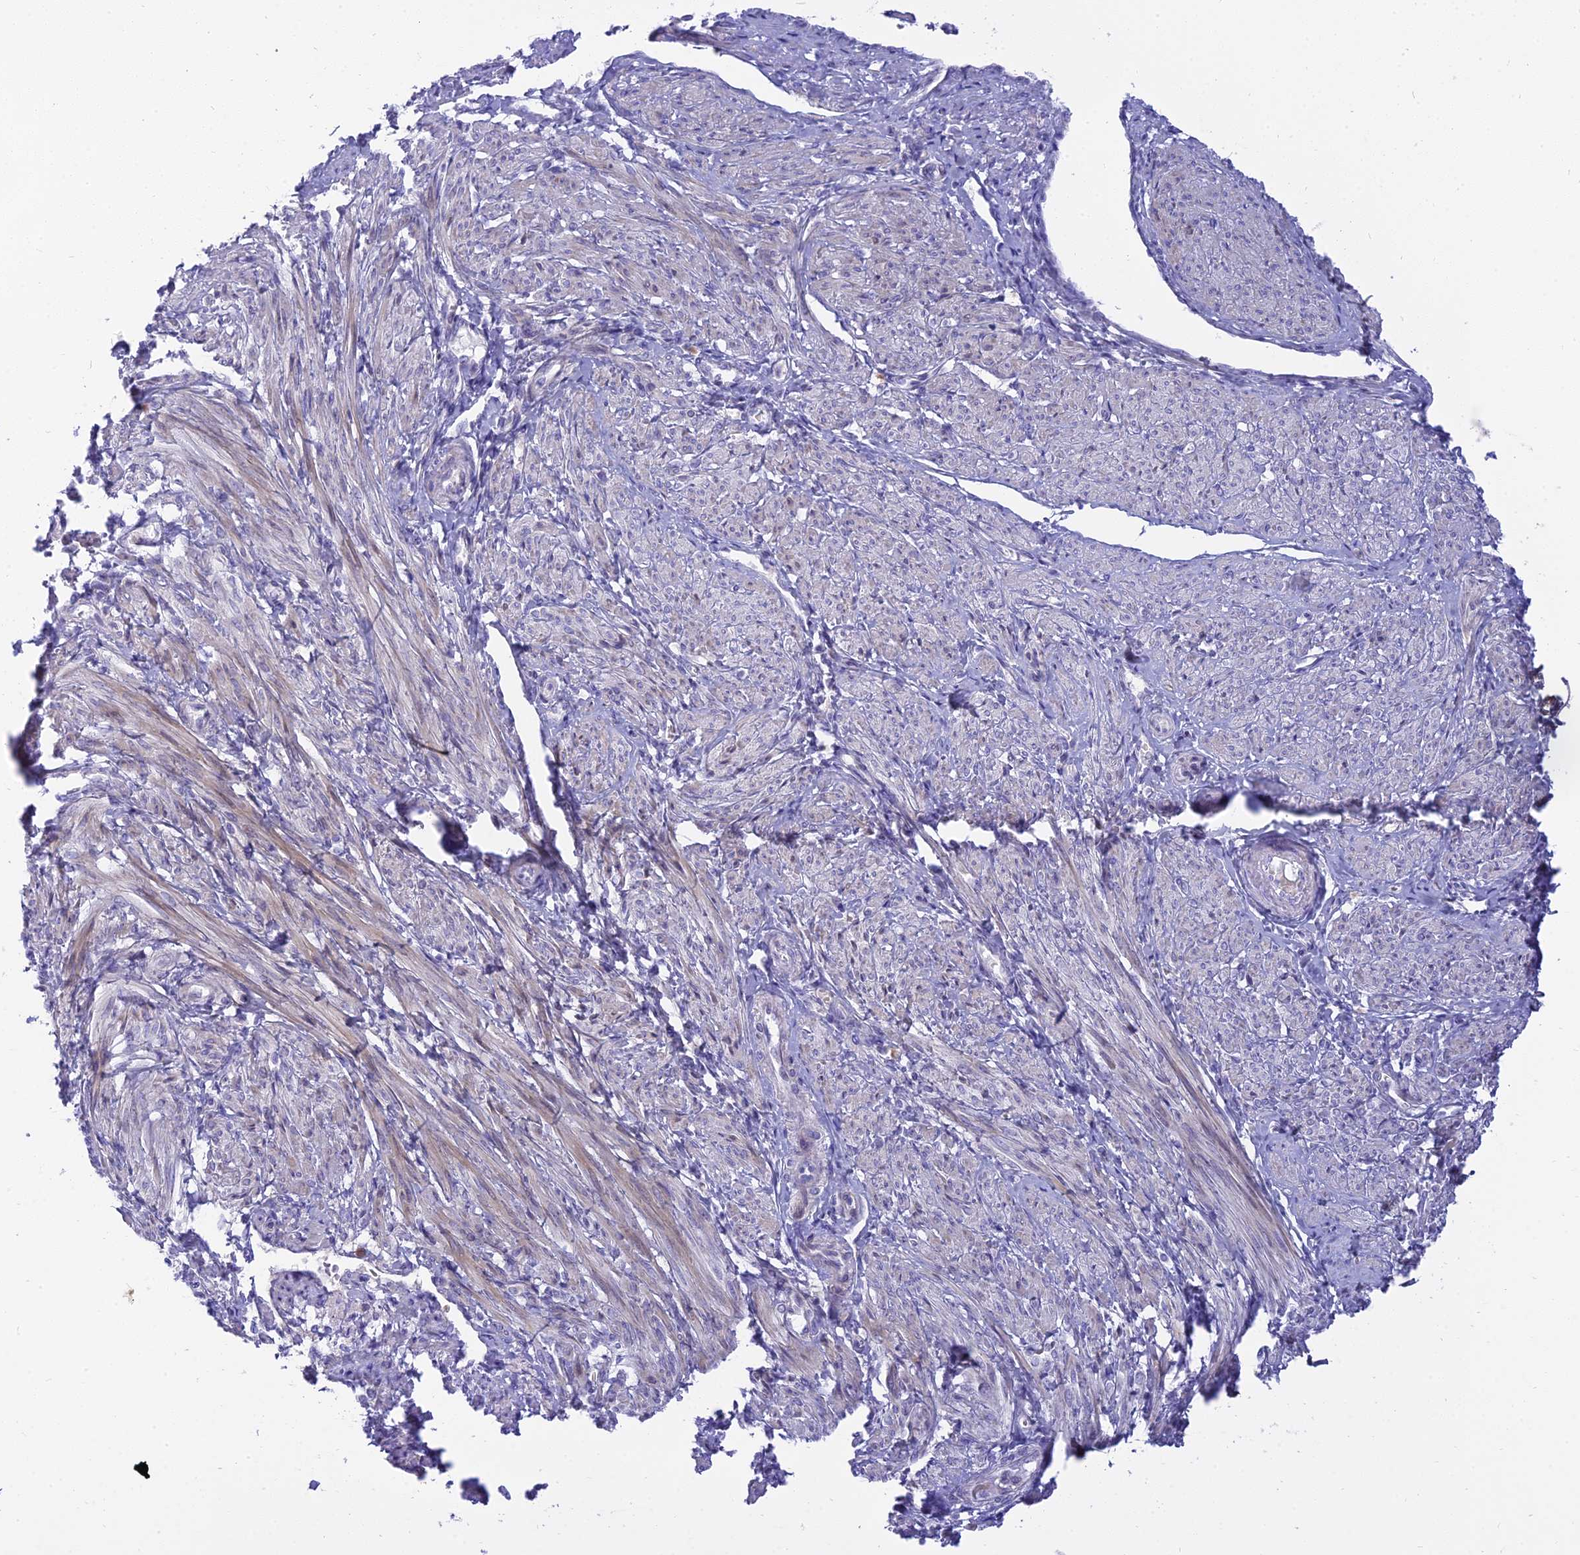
{"staining": {"intensity": "weak", "quantity": "25%-75%", "location": "cytoplasmic/membranous"}, "tissue": "smooth muscle", "cell_type": "Smooth muscle cells", "image_type": "normal", "snomed": [{"axis": "morphology", "description": "Normal tissue, NOS"}, {"axis": "topography", "description": "Smooth muscle"}], "caption": "Smooth muscle cells demonstrate weak cytoplasmic/membranous expression in approximately 25%-75% of cells in unremarkable smooth muscle.", "gene": "MBD3L1", "patient": {"sex": "female", "age": 39}}